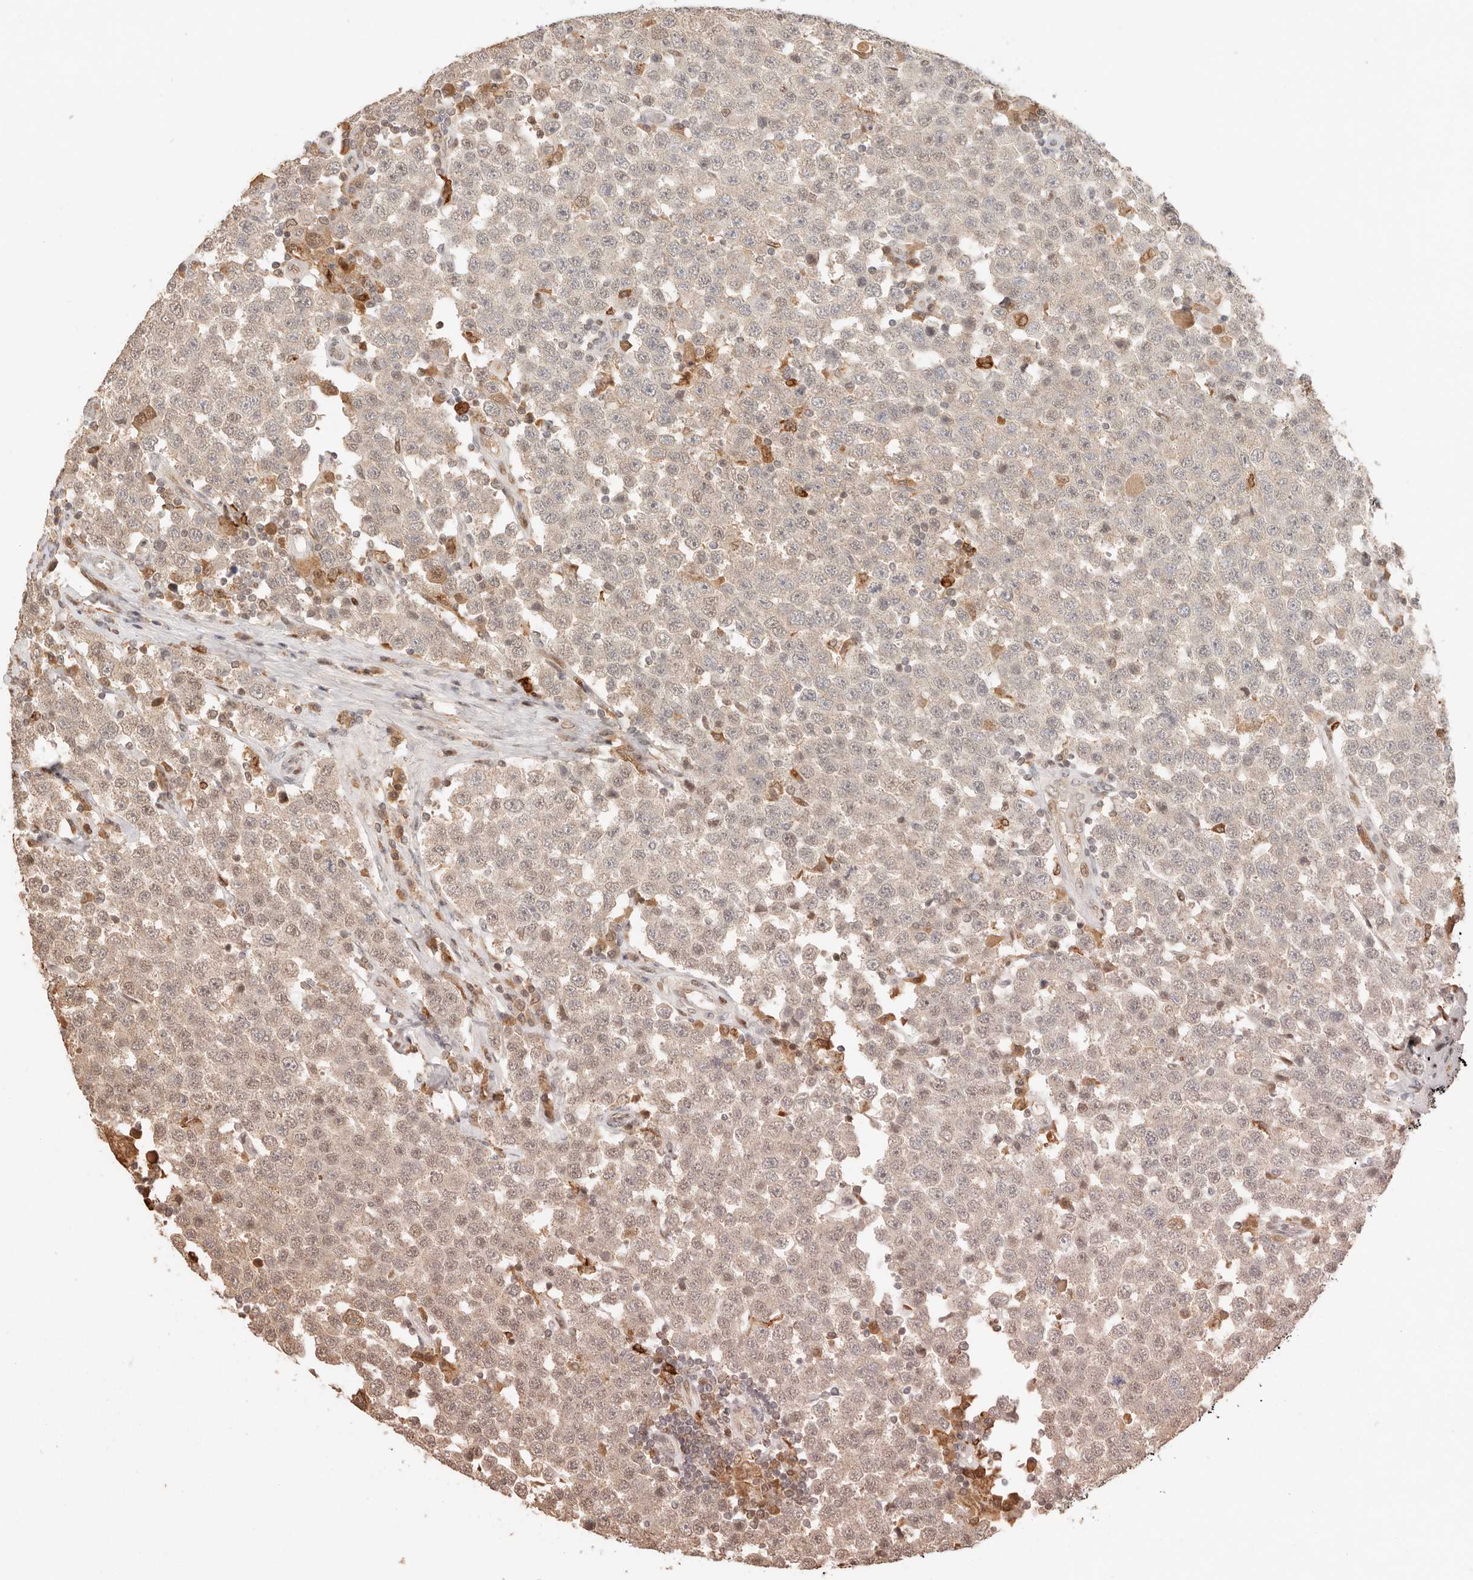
{"staining": {"intensity": "weak", "quantity": "<25%", "location": "cytoplasmic/membranous"}, "tissue": "testis cancer", "cell_type": "Tumor cells", "image_type": "cancer", "snomed": [{"axis": "morphology", "description": "Seminoma, NOS"}, {"axis": "topography", "description": "Testis"}], "caption": "This is an immunohistochemistry image of human seminoma (testis). There is no expression in tumor cells.", "gene": "NPAS2", "patient": {"sex": "male", "age": 28}}